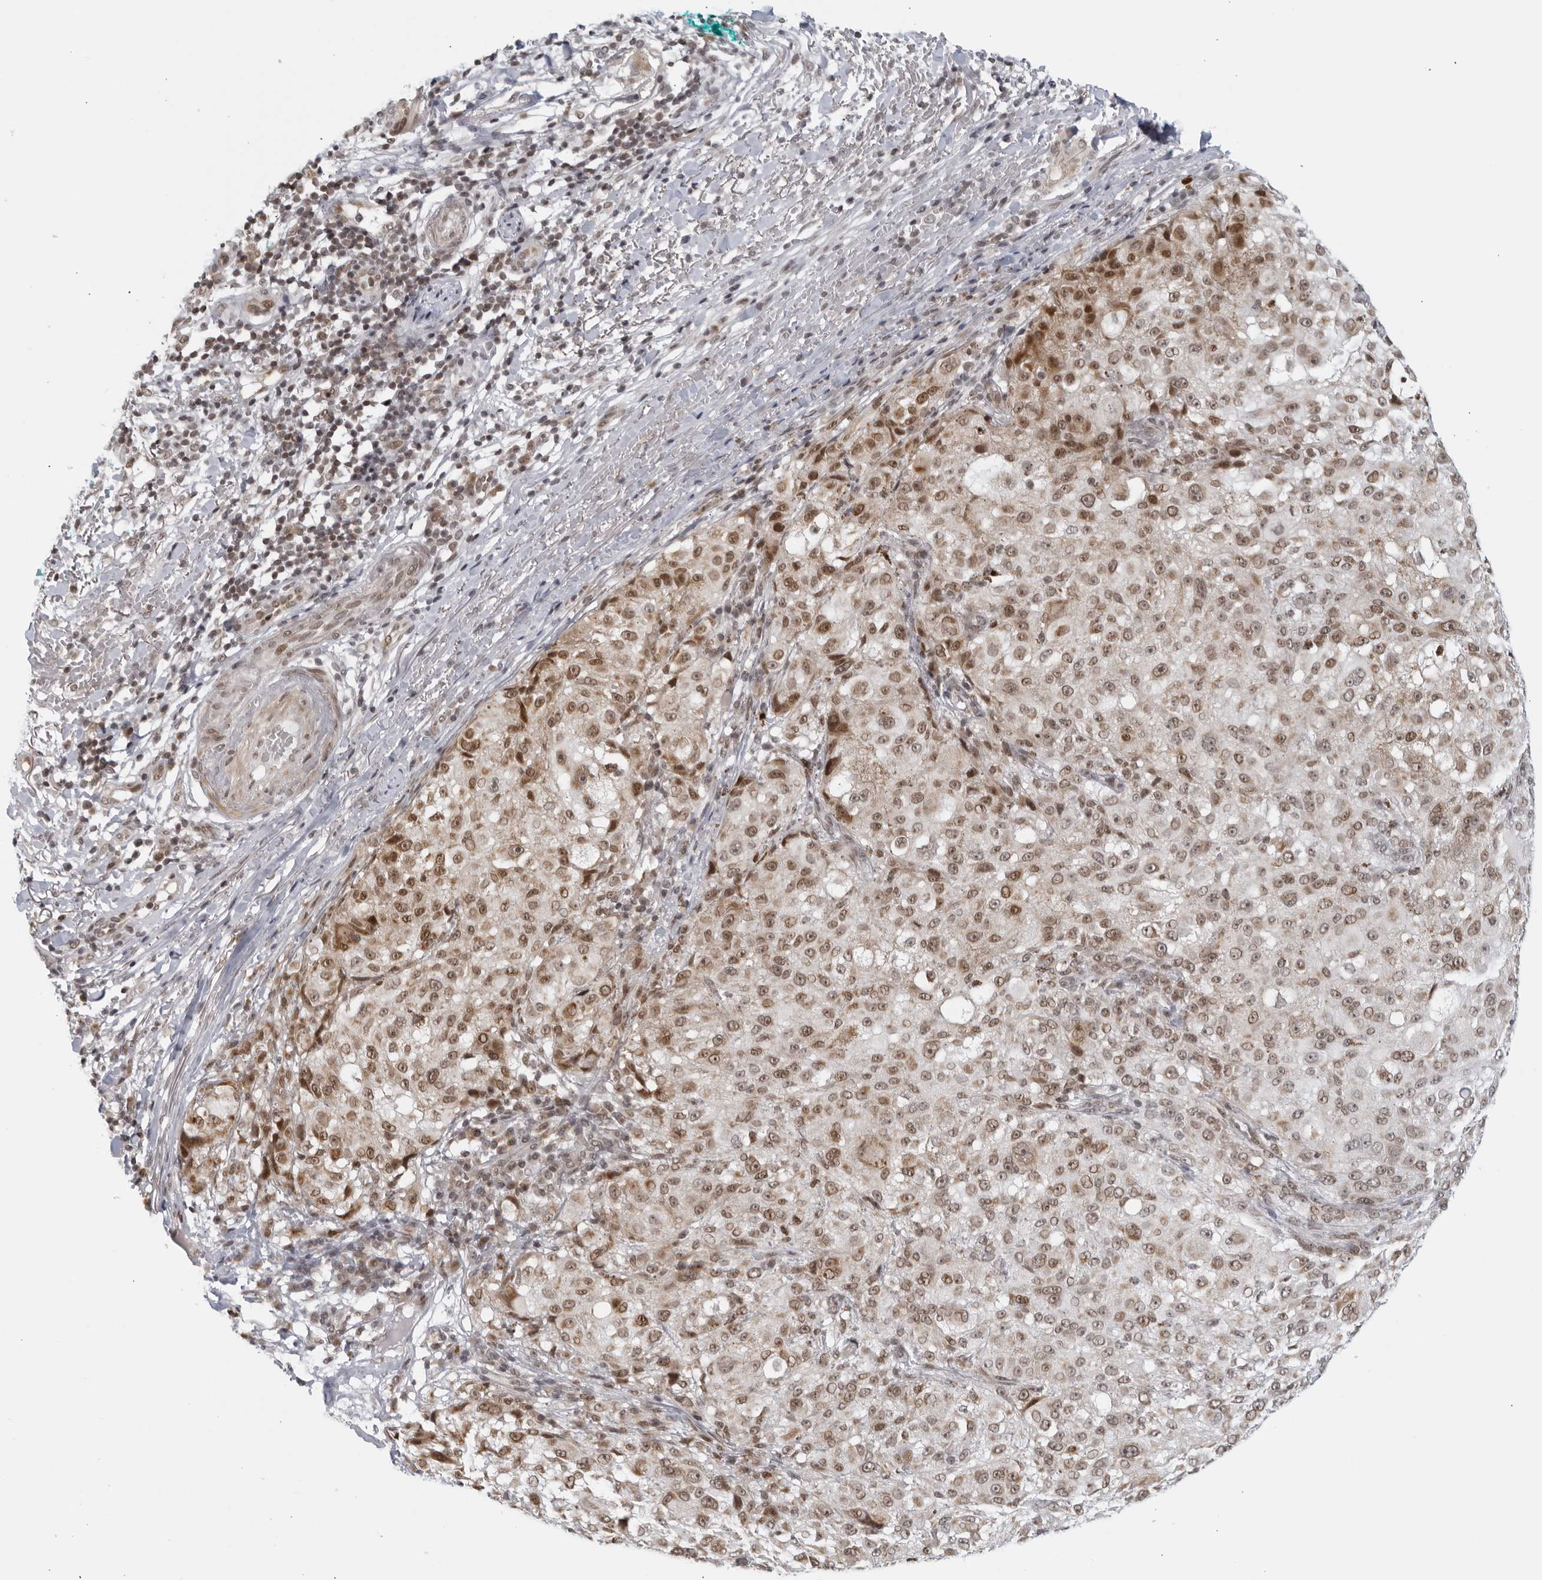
{"staining": {"intensity": "moderate", "quantity": "25%-75%", "location": "cytoplasmic/membranous,nuclear"}, "tissue": "melanoma", "cell_type": "Tumor cells", "image_type": "cancer", "snomed": [{"axis": "morphology", "description": "Necrosis, NOS"}, {"axis": "morphology", "description": "Malignant melanoma, NOS"}, {"axis": "topography", "description": "Skin"}], "caption": "Immunohistochemistry (IHC) of human melanoma exhibits medium levels of moderate cytoplasmic/membranous and nuclear expression in about 25%-75% of tumor cells.", "gene": "RAB11FIP3", "patient": {"sex": "female", "age": 87}}